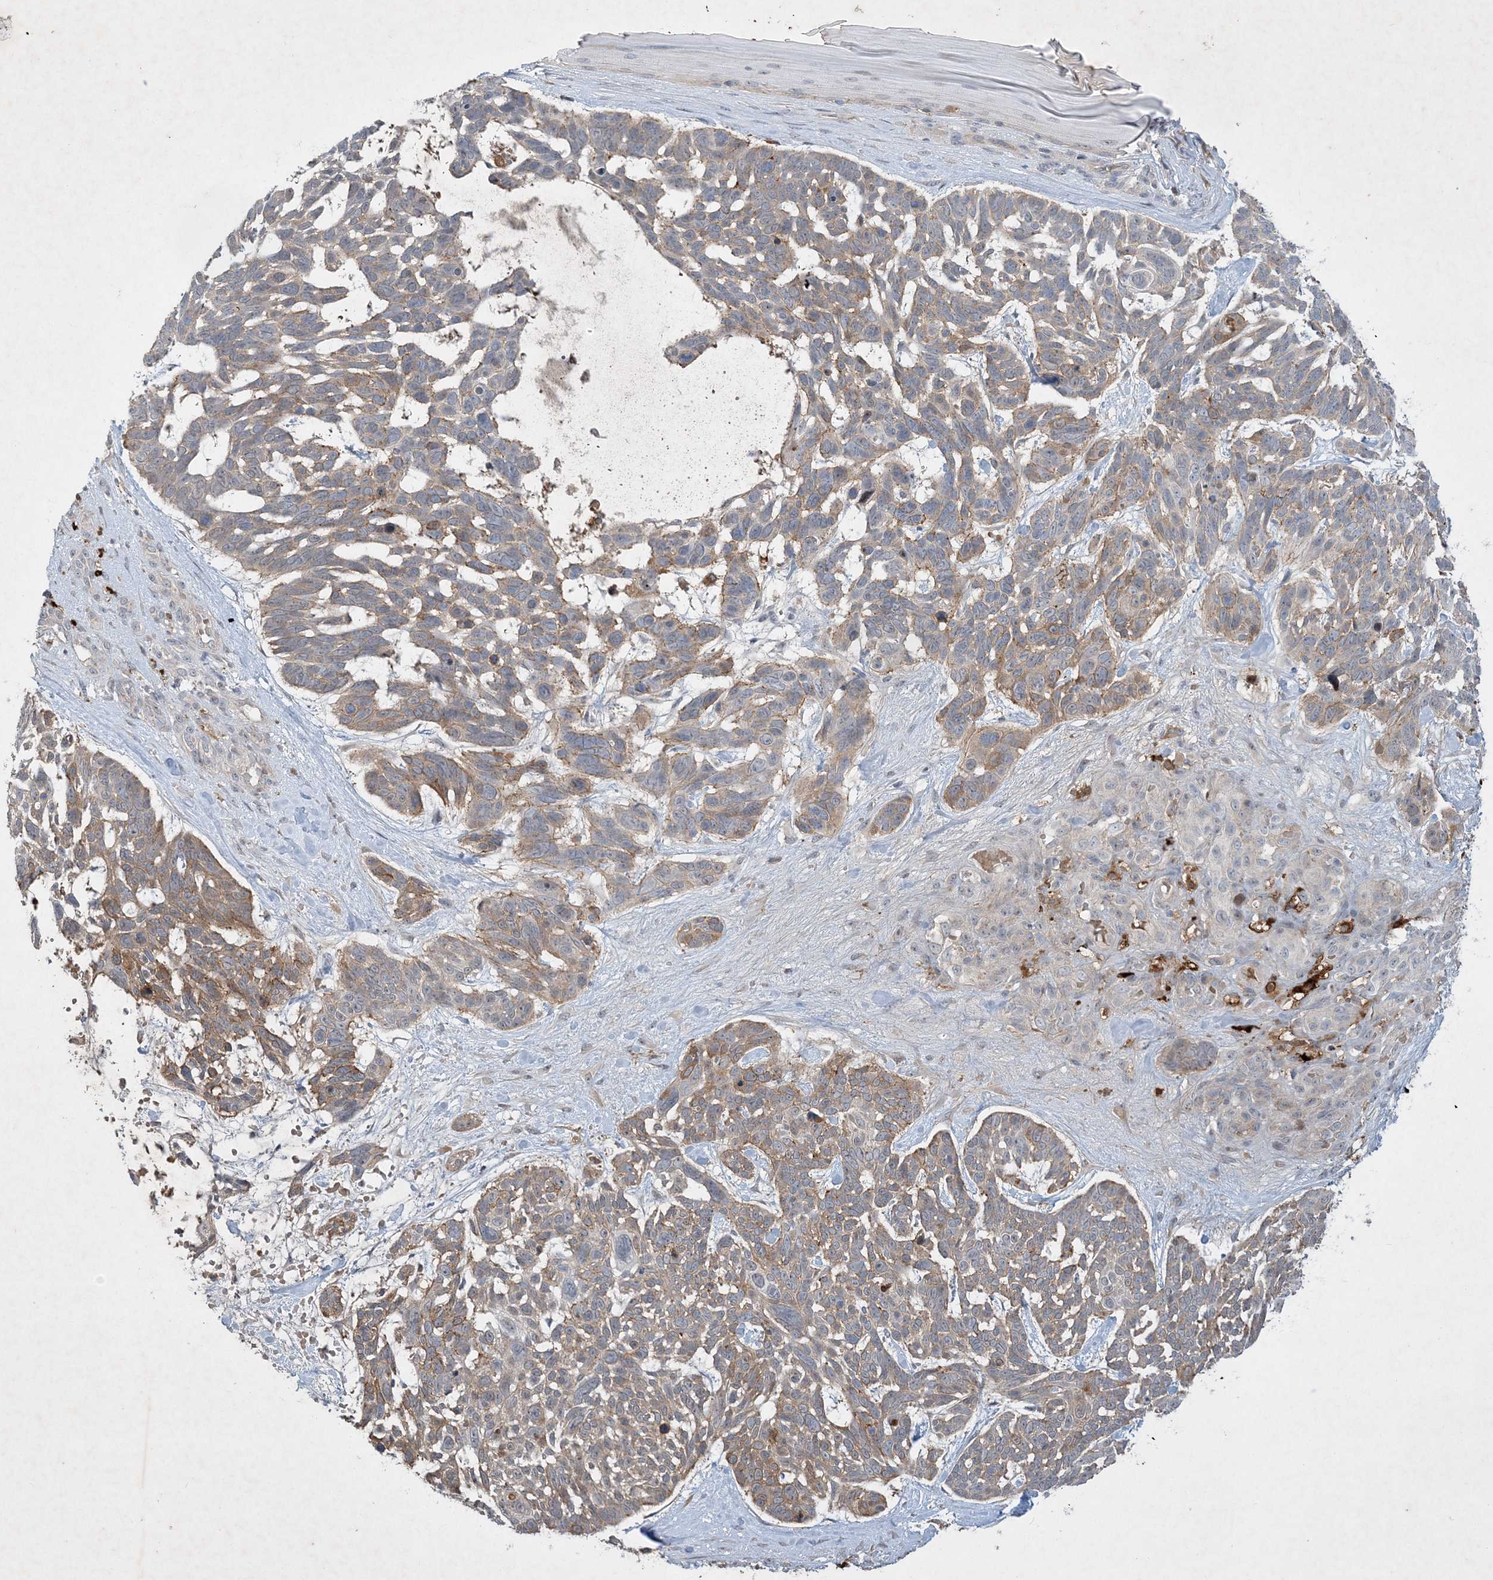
{"staining": {"intensity": "weak", "quantity": "25%-75%", "location": "cytoplasmic/membranous"}, "tissue": "skin cancer", "cell_type": "Tumor cells", "image_type": "cancer", "snomed": [{"axis": "morphology", "description": "Basal cell carcinoma"}, {"axis": "topography", "description": "Skin"}], "caption": "DAB immunohistochemical staining of basal cell carcinoma (skin) displays weak cytoplasmic/membranous protein positivity in approximately 25%-75% of tumor cells.", "gene": "THG1L", "patient": {"sex": "male", "age": 88}}